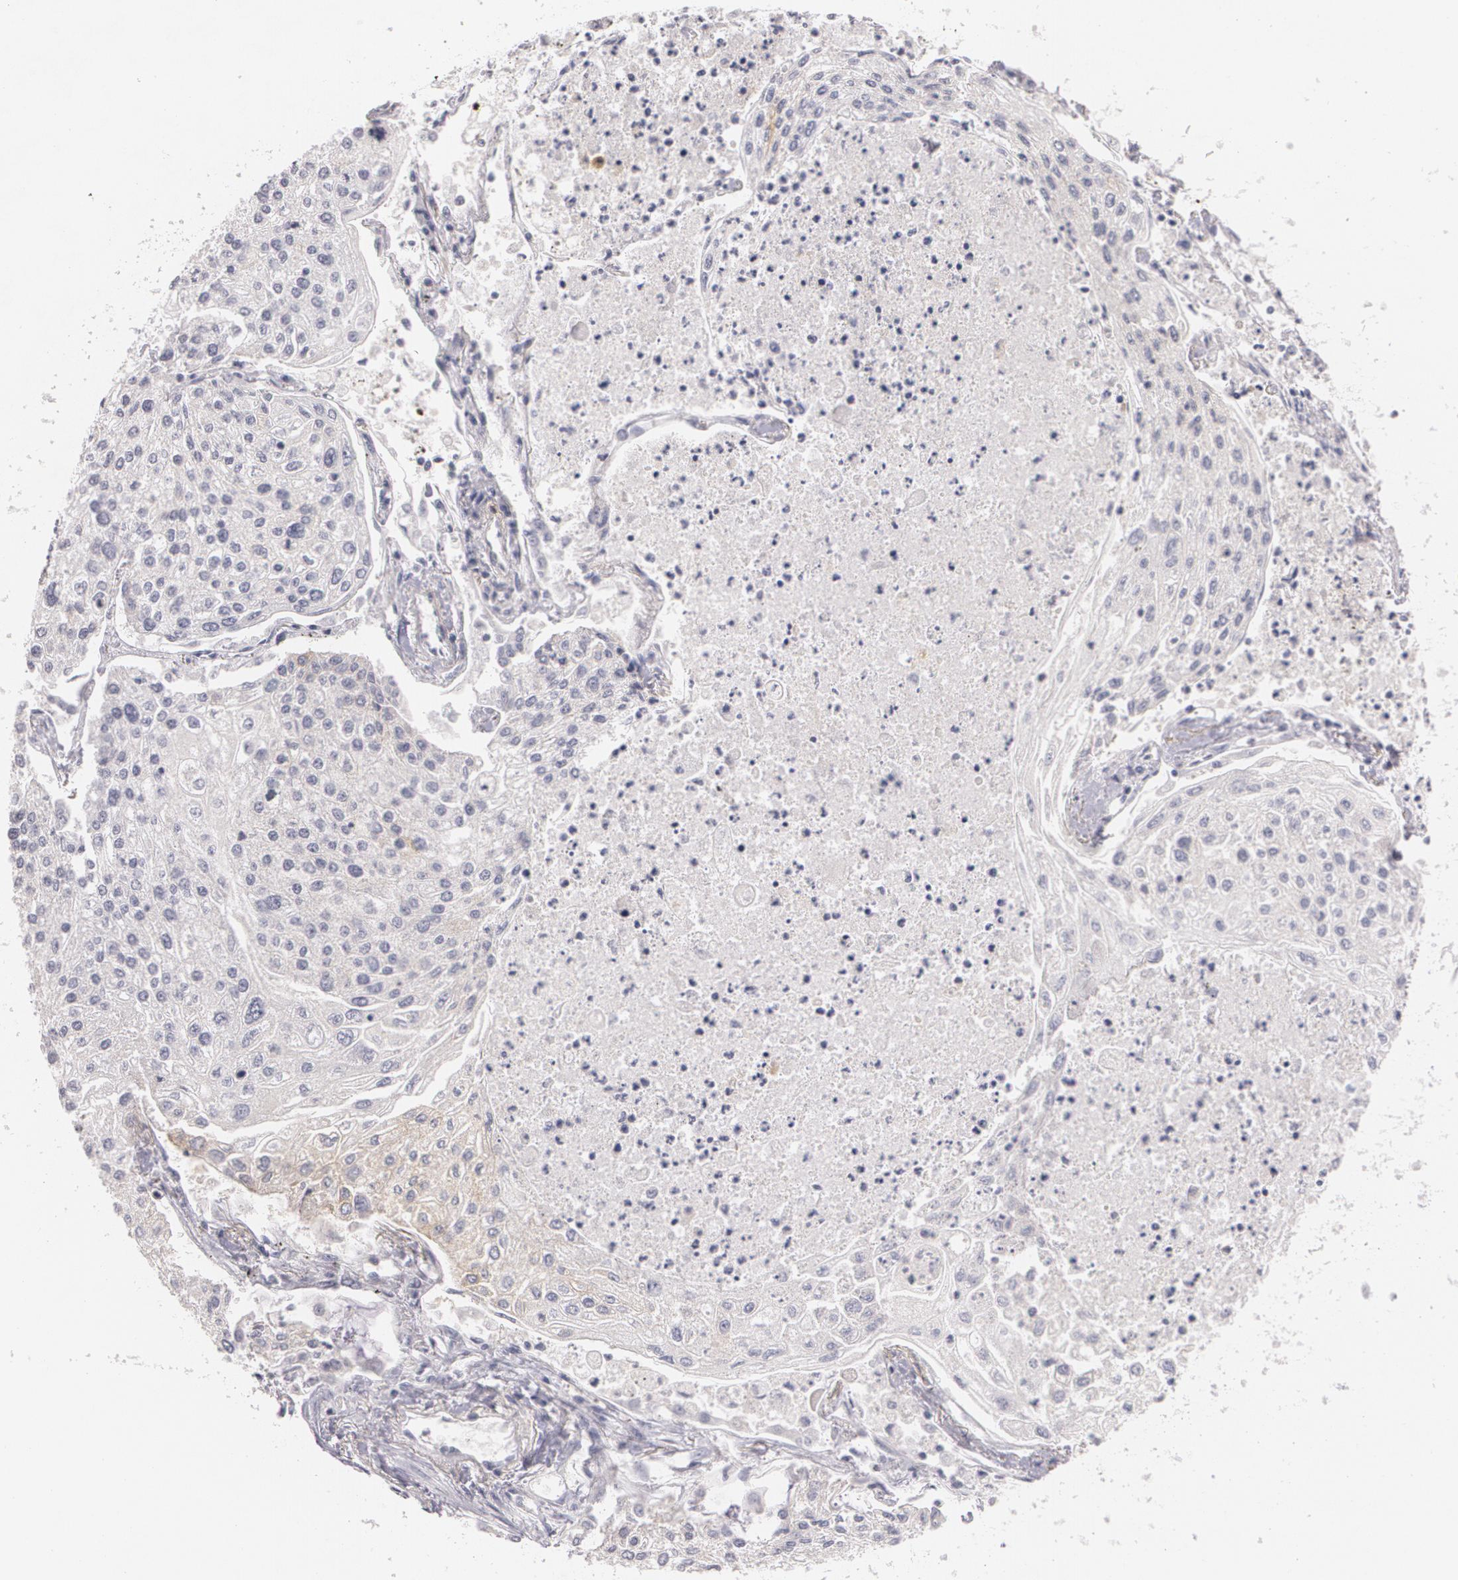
{"staining": {"intensity": "negative", "quantity": "none", "location": "none"}, "tissue": "lung cancer", "cell_type": "Tumor cells", "image_type": "cancer", "snomed": [{"axis": "morphology", "description": "Squamous cell carcinoma, NOS"}, {"axis": "topography", "description": "Lung"}], "caption": "A histopathology image of lung cancer stained for a protein displays no brown staining in tumor cells.", "gene": "NGFR", "patient": {"sex": "male", "age": 75}}